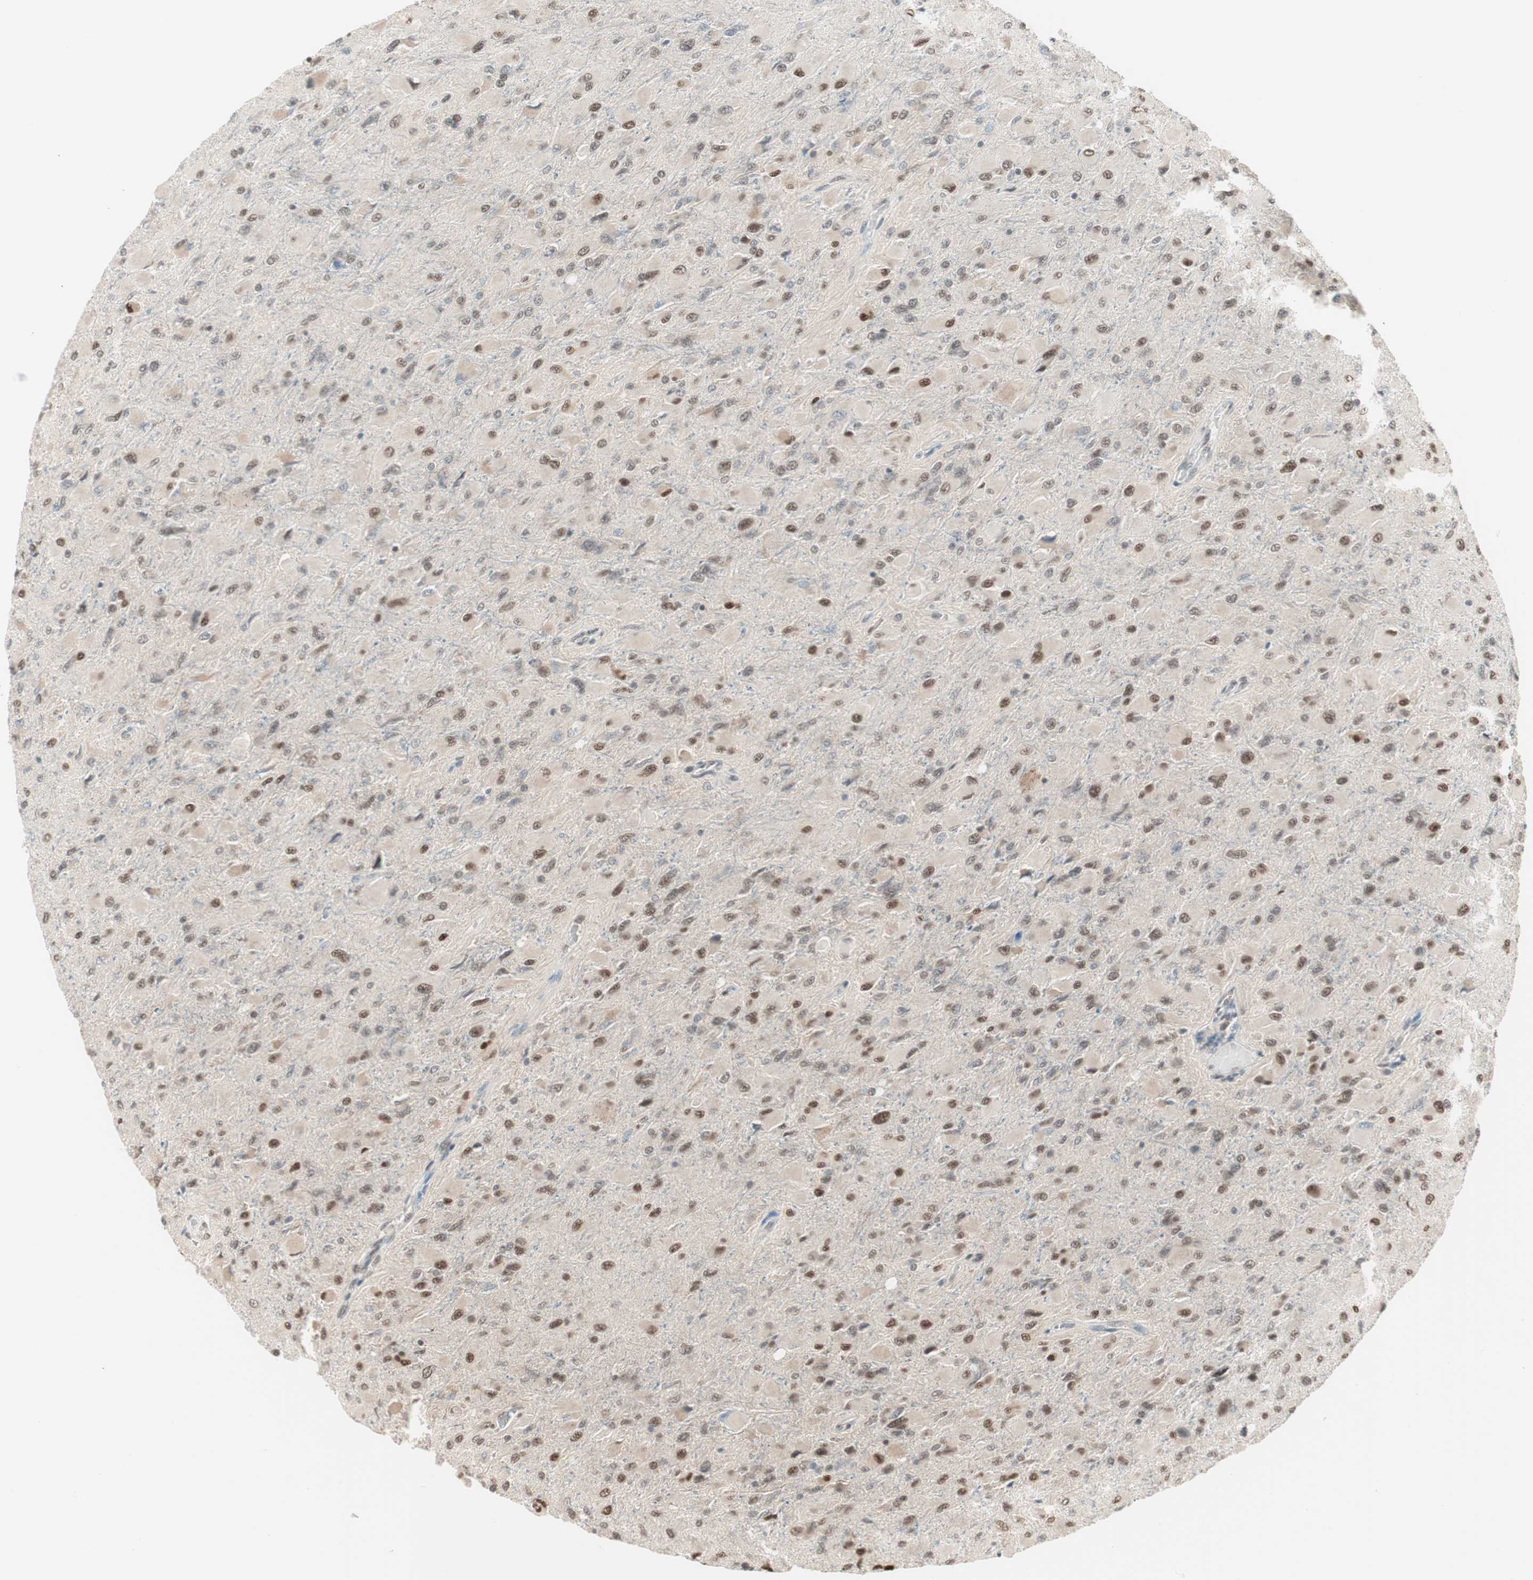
{"staining": {"intensity": "moderate", "quantity": ">75%", "location": "nuclear"}, "tissue": "glioma", "cell_type": "Tumor cells", "image_type": "cancer", "snomed": [{"axis": "morphology", "description": "Glioma, malignant, High grade"}, {"axis": "topography", "description": "Cerebral cortex"}], "caption": "A high-resolution image shows IHC staining of high-grade glioma (malignant), which demonstrates moderate nuclear expression in approximately >75% of tumor cells.", "gene": "LONP2", "patient": {"sex": "female", "age": 36}}